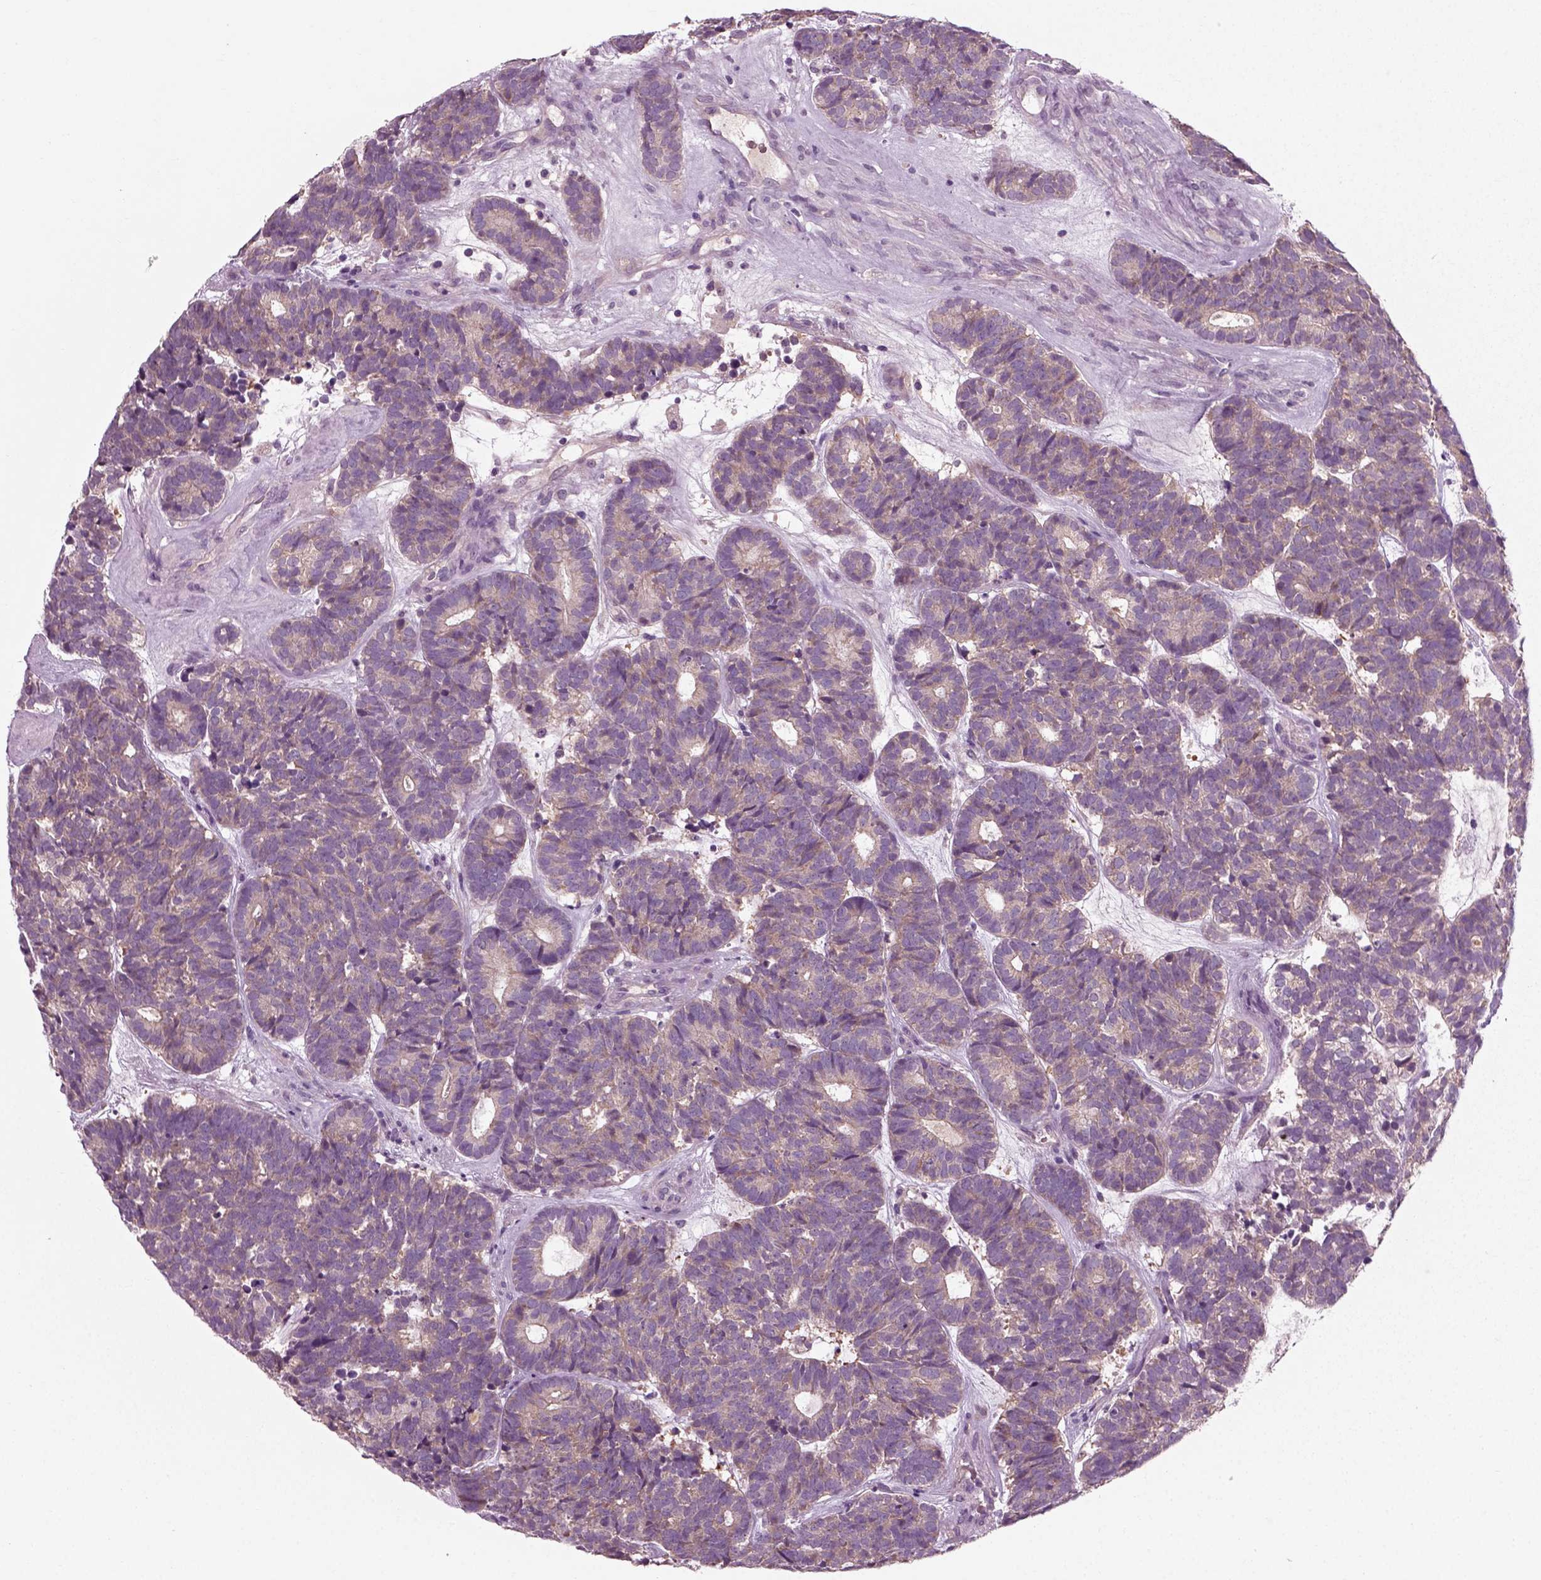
{"staining": {"intensity": "weak", "quantity": ">75%", "location": "cytoplasmic/membranous"}, "tissue": "head and neck cancer", "cell_type": "Tumor cells", "image_type": "cancer", "snomed": [{"axis": "morphology", "description": "Adenocarcinoma, NOS"}, {"axis": "topography", "description": "Head-Neck"}], "caption": "An image of human head and neck cancer stained for a protein exhibits weak cytoplasmic/membranous brown staining in tumor cells. Using DAB (3,3'-diaminobenzidine) (brown) and hematoxylin (blue) stains, captured at high magnification using brightfield microscopy.", "gene": "RND2", "patient": {"sex": "female", "age": 81}}